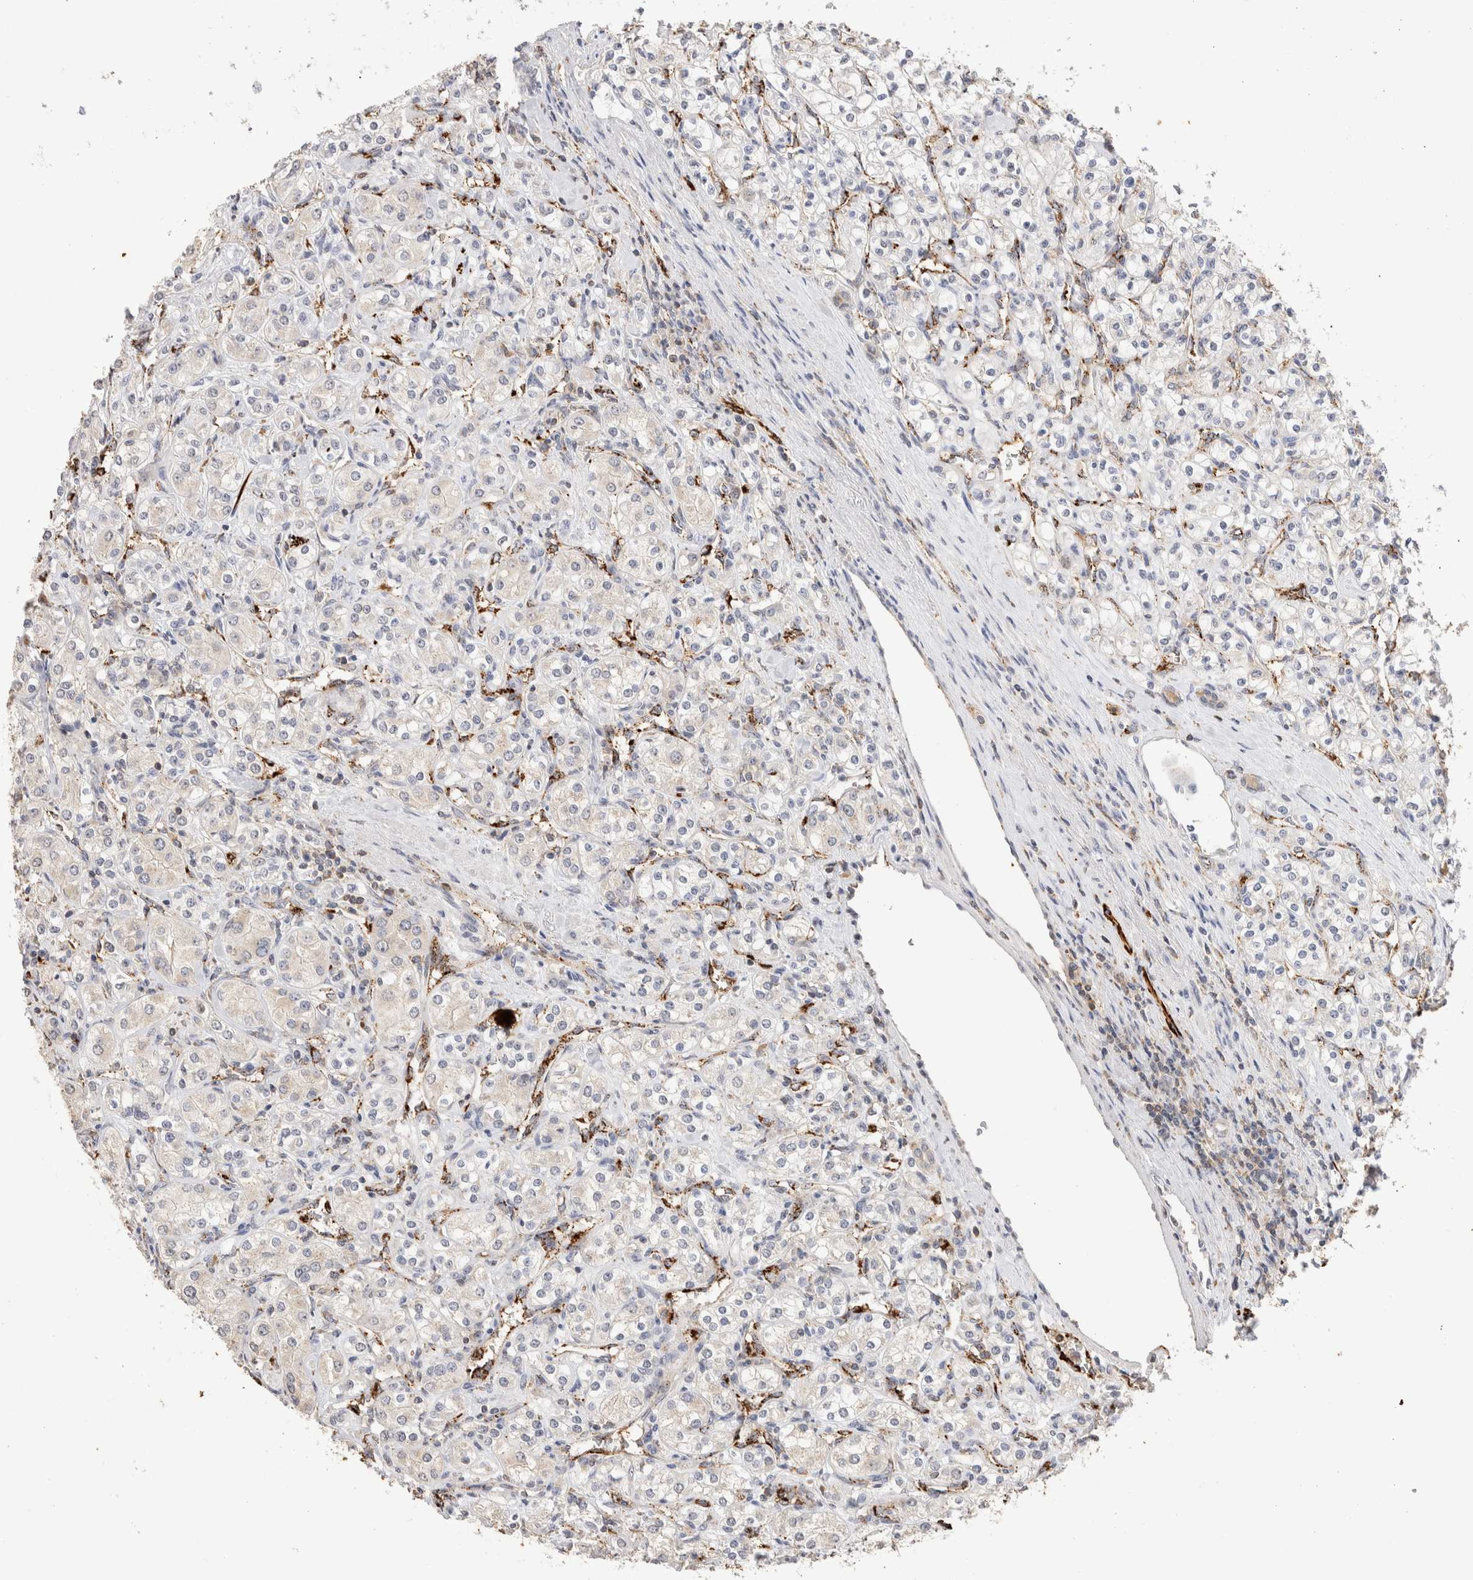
{"staining": {"intensity": "negative", "quantity": "none", "location": "none"}, "tissue": "renal cancer", "cell_type": "Tumor cells", "image_type": "cancer", "snomed": [{"axis": "morphology", "description": "Adenocarcinoma, NOS"}, {"axis": "topography", "description": "Kidney"}], "caption": "DAB (3,3'-diaminobenzidine) immunohistochemical staining of adenocarcinoma (renal) demonstrates no significant positivity in tumor cells.", "gene": "NSMAF", "patient": {"sex": "male", "age": 77}}